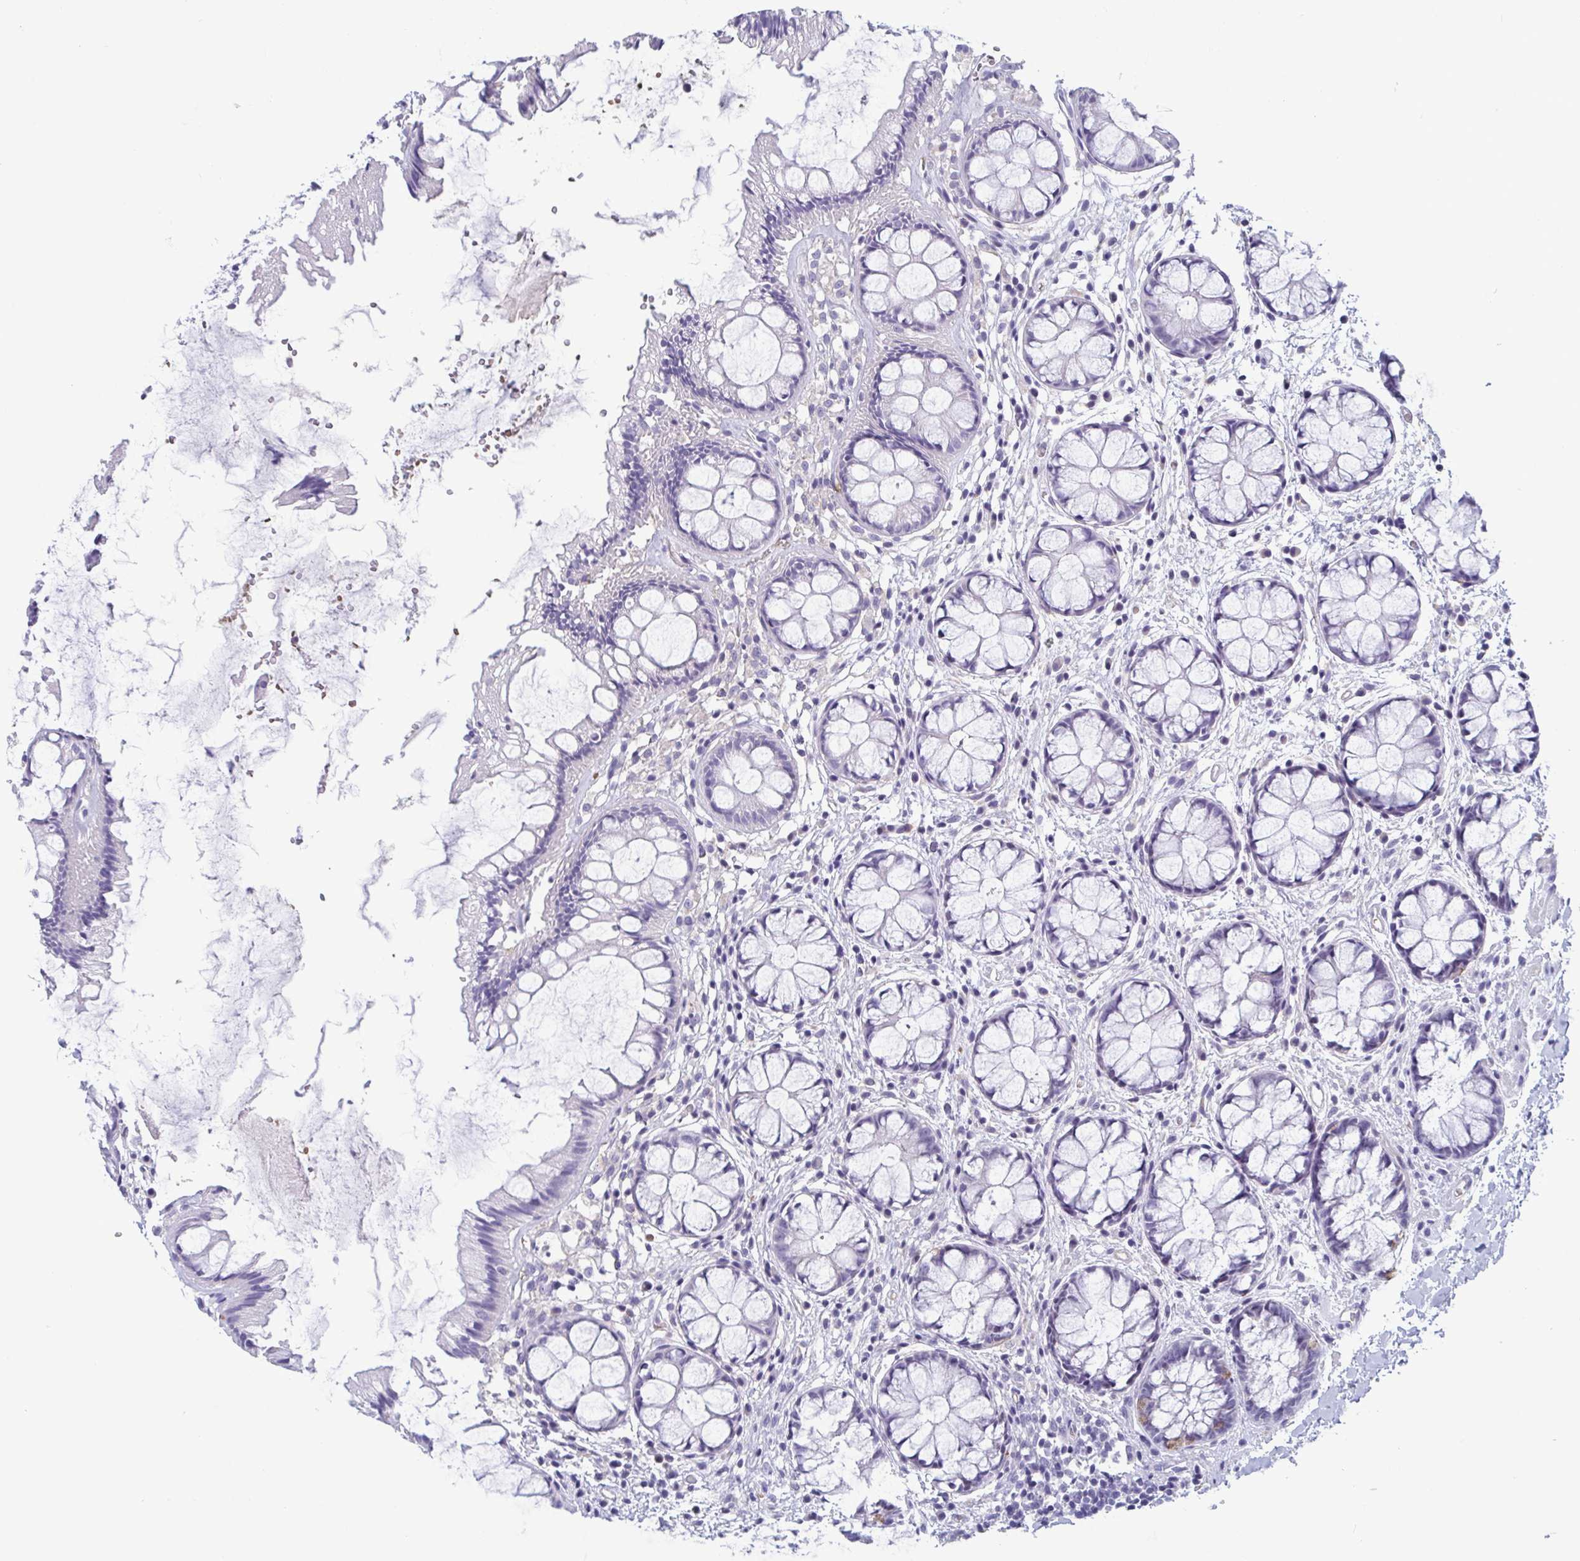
{"staining": {"intensity": "negative", "quantity": "none", "location": "none"}, "tissue": "rectum", "cell_type": "Glandular cells", "image_type": "normal", "snomed": [{"axis": "morphology", "description": "Normal tissue, NOS"}, {"axis": "topography", "description": "Rectum"}], "caption": "Immunohistochemistry photomicrograph of normal rectum: human rectum stained with DAB (3,3'-diaminobenzidine) displays no significant protein staining in glandular cells.", "gene": "MORC4", "patient": {"sex": "female", "age": 62}}